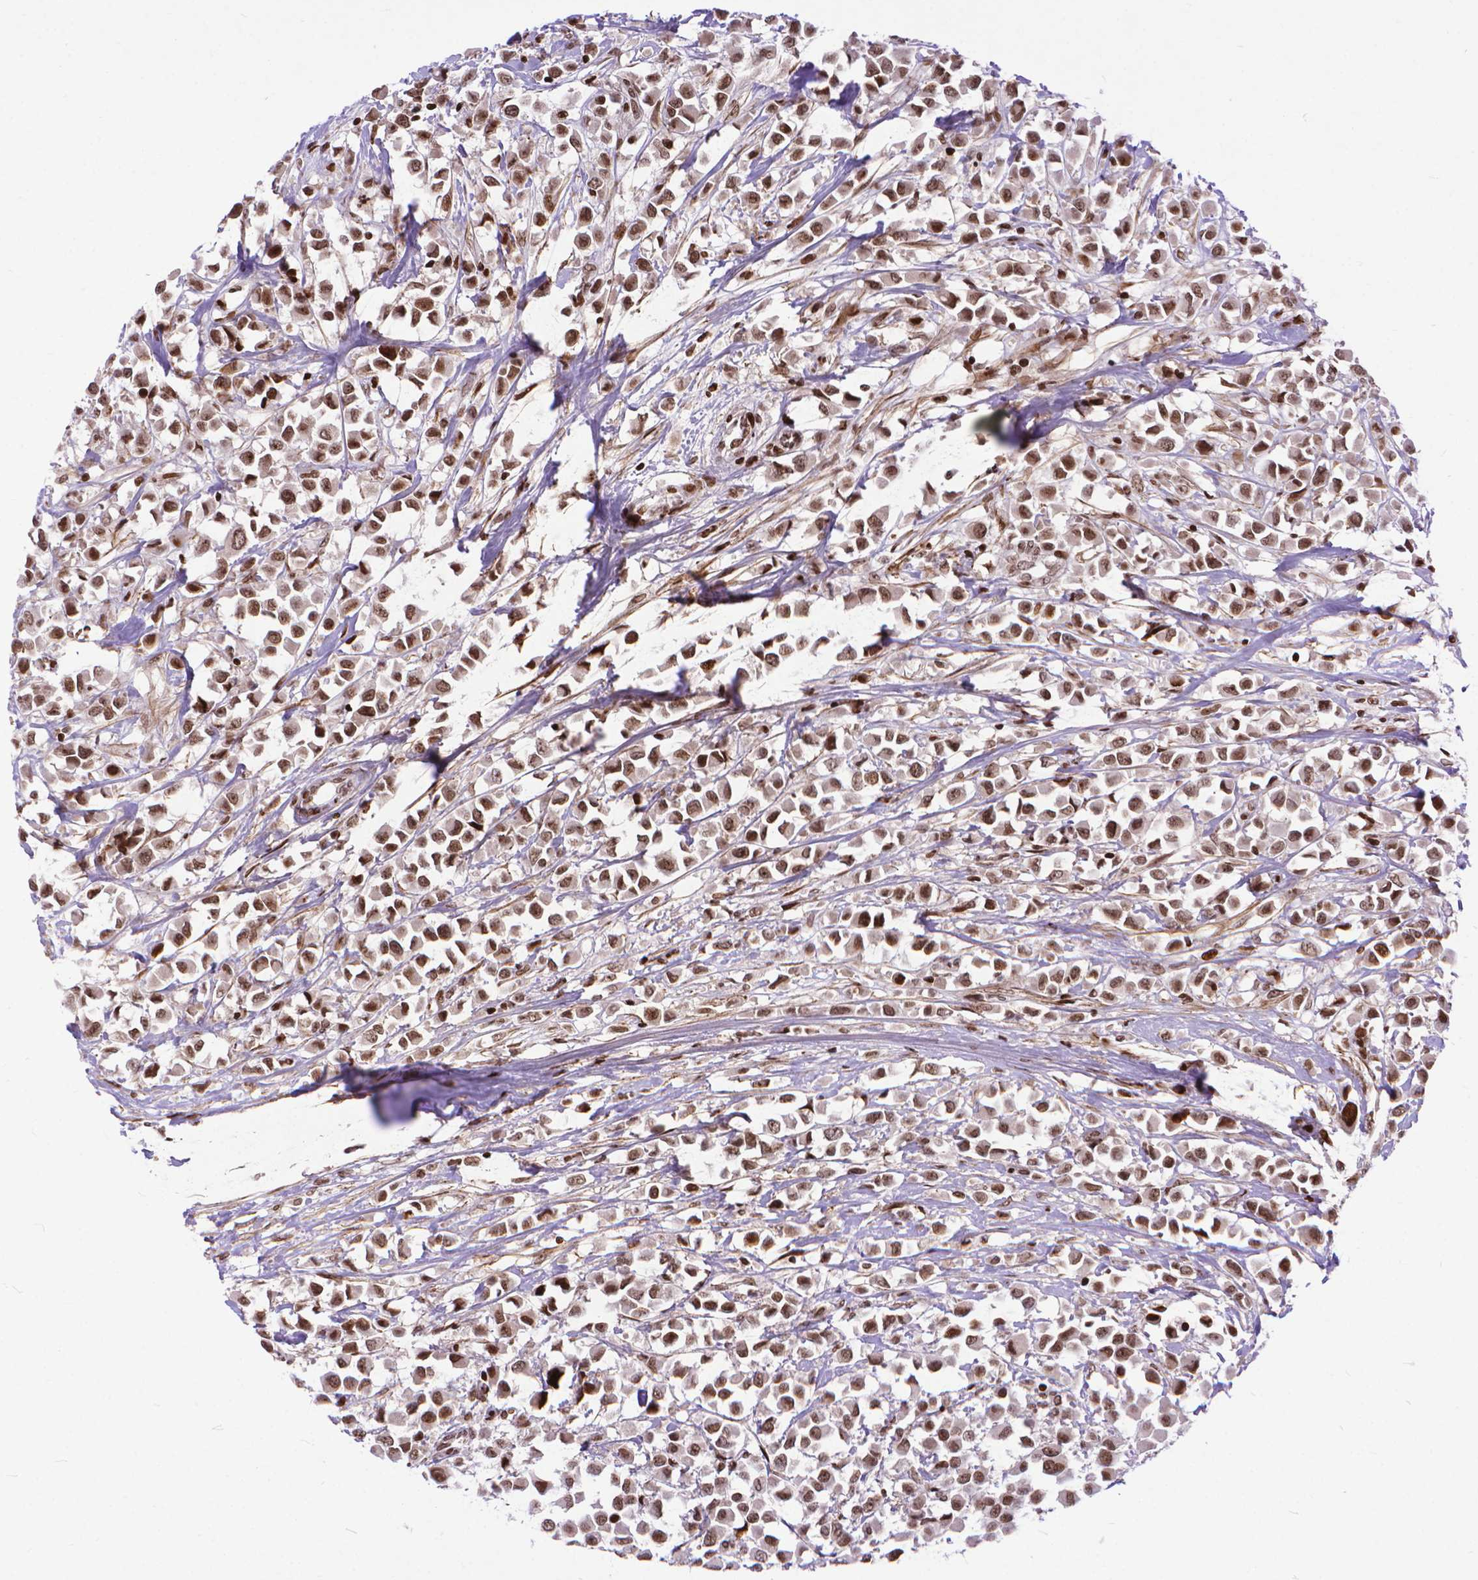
{"staining": {"intensity": "moderate", "quantity": ">75%", "location": "nuclear"}, "tissue": "breast cancer", "cell_type": "Tumor cells", "image_type": "cancer", "snomed": [{"axis": "morphology", "description": "Duct carcinoma"}, {"axis": "topography", "description": "Breast"}], "caption": "The immunohistochemical stain shows moderate nuclear staining in tumor cells of infiltrating ductal carcinoma (breast) tissue. (DAB = brown stain, brightfield microscopy at high magnification).", "gene": "AMER1", "patient": {"sex": "female", "age": 61}}